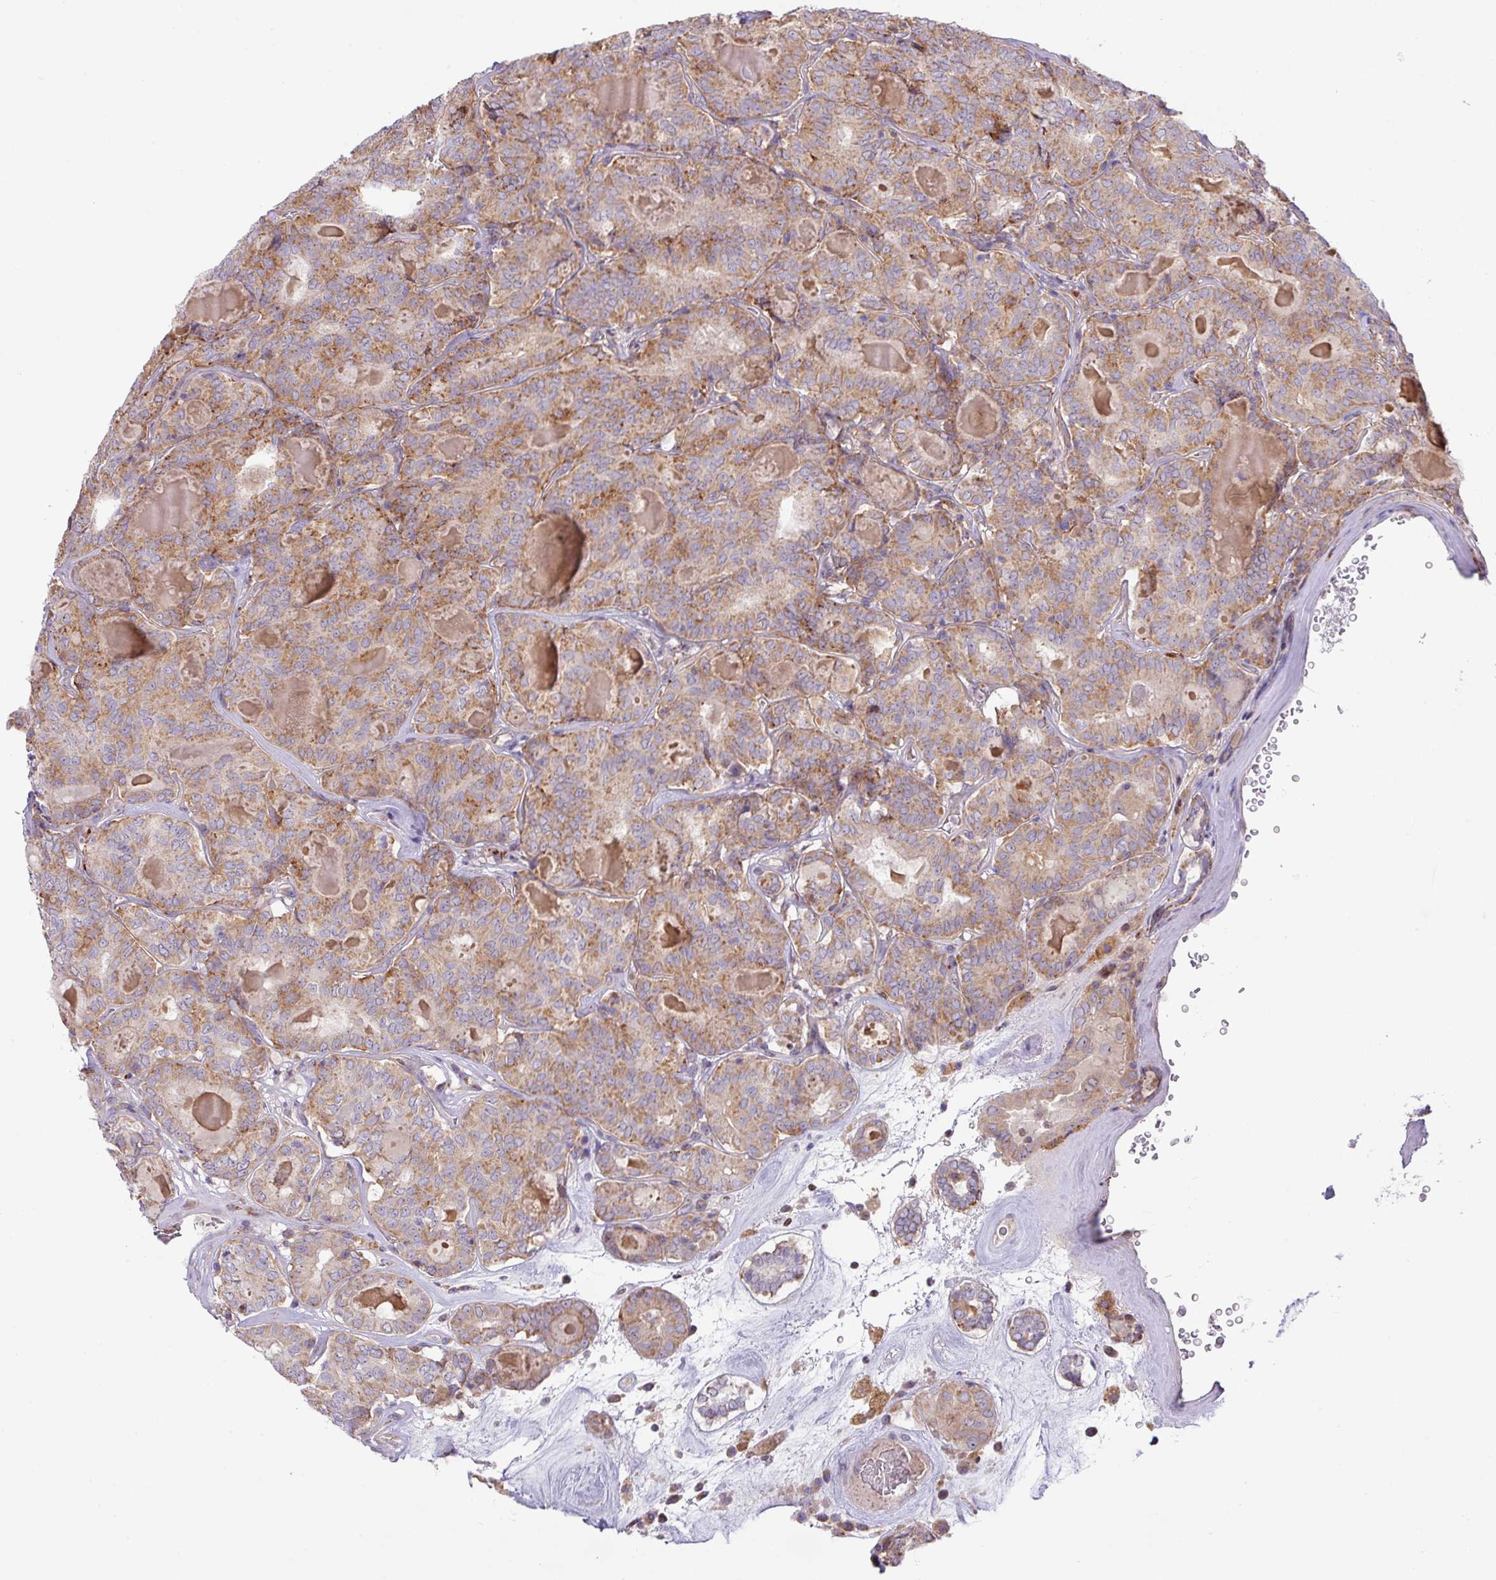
{"staining": {"intensity": "moderate", "quantity": ">75%", "location": "cytoplasmic/membranous"}, "tissue": "thyroid cancer", "cell_type": "Tumor cells", "image_type": "cancer", "snomed": [{"axis": "morphology", "description": "Papillary adenocarcinoma, NOS"}, {"axis": "topography", "description": "Thyroid gland"}], "caption": "The image displays a brown stain indicating the presence of a protein in the cytoplasmic/membranous of tumor cells in thyroid cancer. (brown staining indicates protein expression, while blue staining denotes nuclei).", "gene": "ZNF394", "patient": {"sex": "female", "age": 72}}